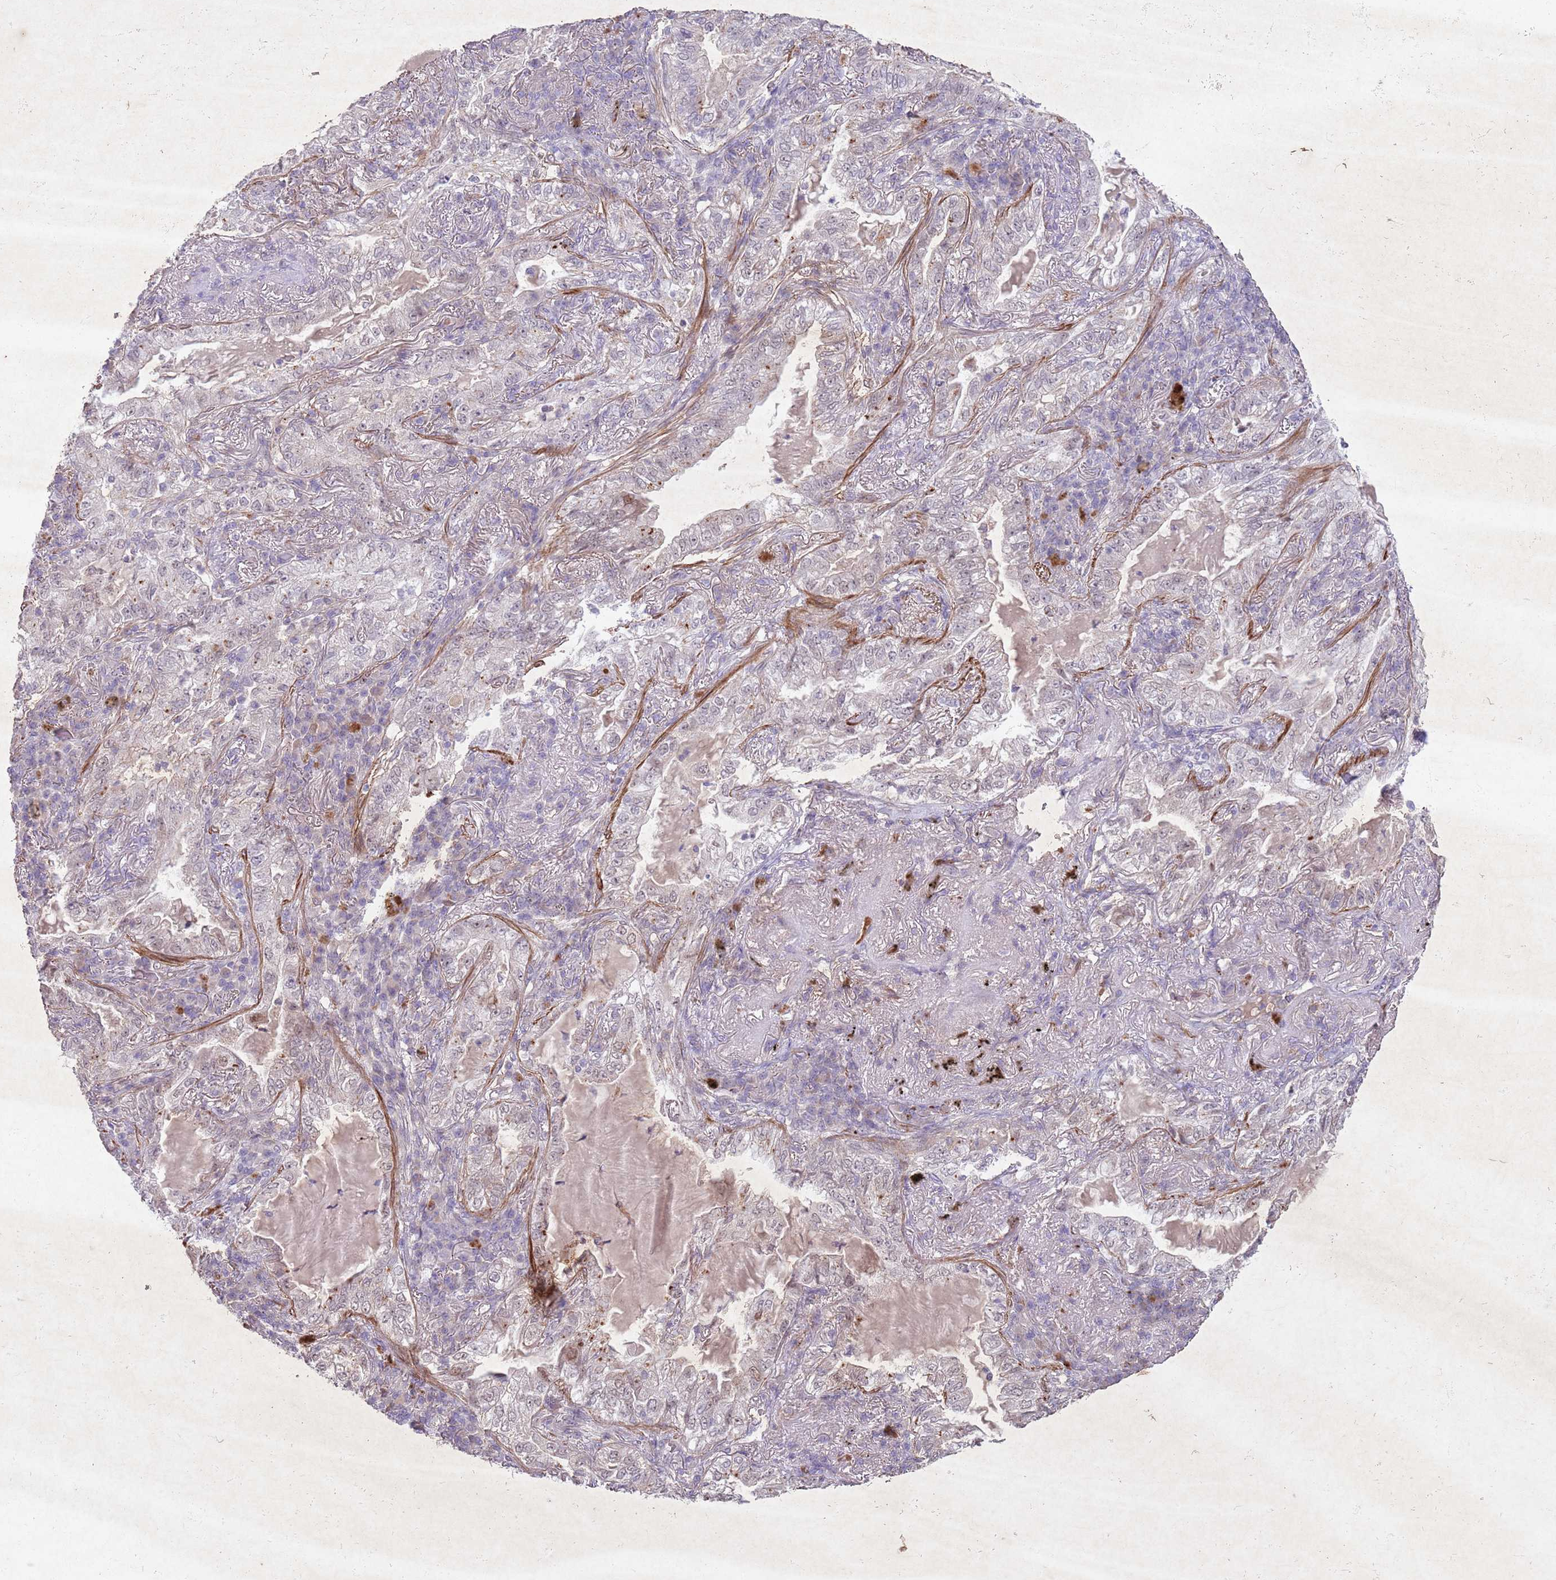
{"staining": {"intensity": "negative", "quantity": "none", "location": "none"}, "tissue": "lung cancer", "cell_type": "Tumor cells", "image_type": "cancer", "snomed": [{"axis": "morphology", "description": "Adenocarcinoma, NOS"}, {"axis": "topography", "description": "Lung"}], "caption": "Lung cancer was stained to show a protein in brown. There is no significant positivity in tumor cells.", "gene": "CCNI", "patient": {"sex": "female", "age": 73}}